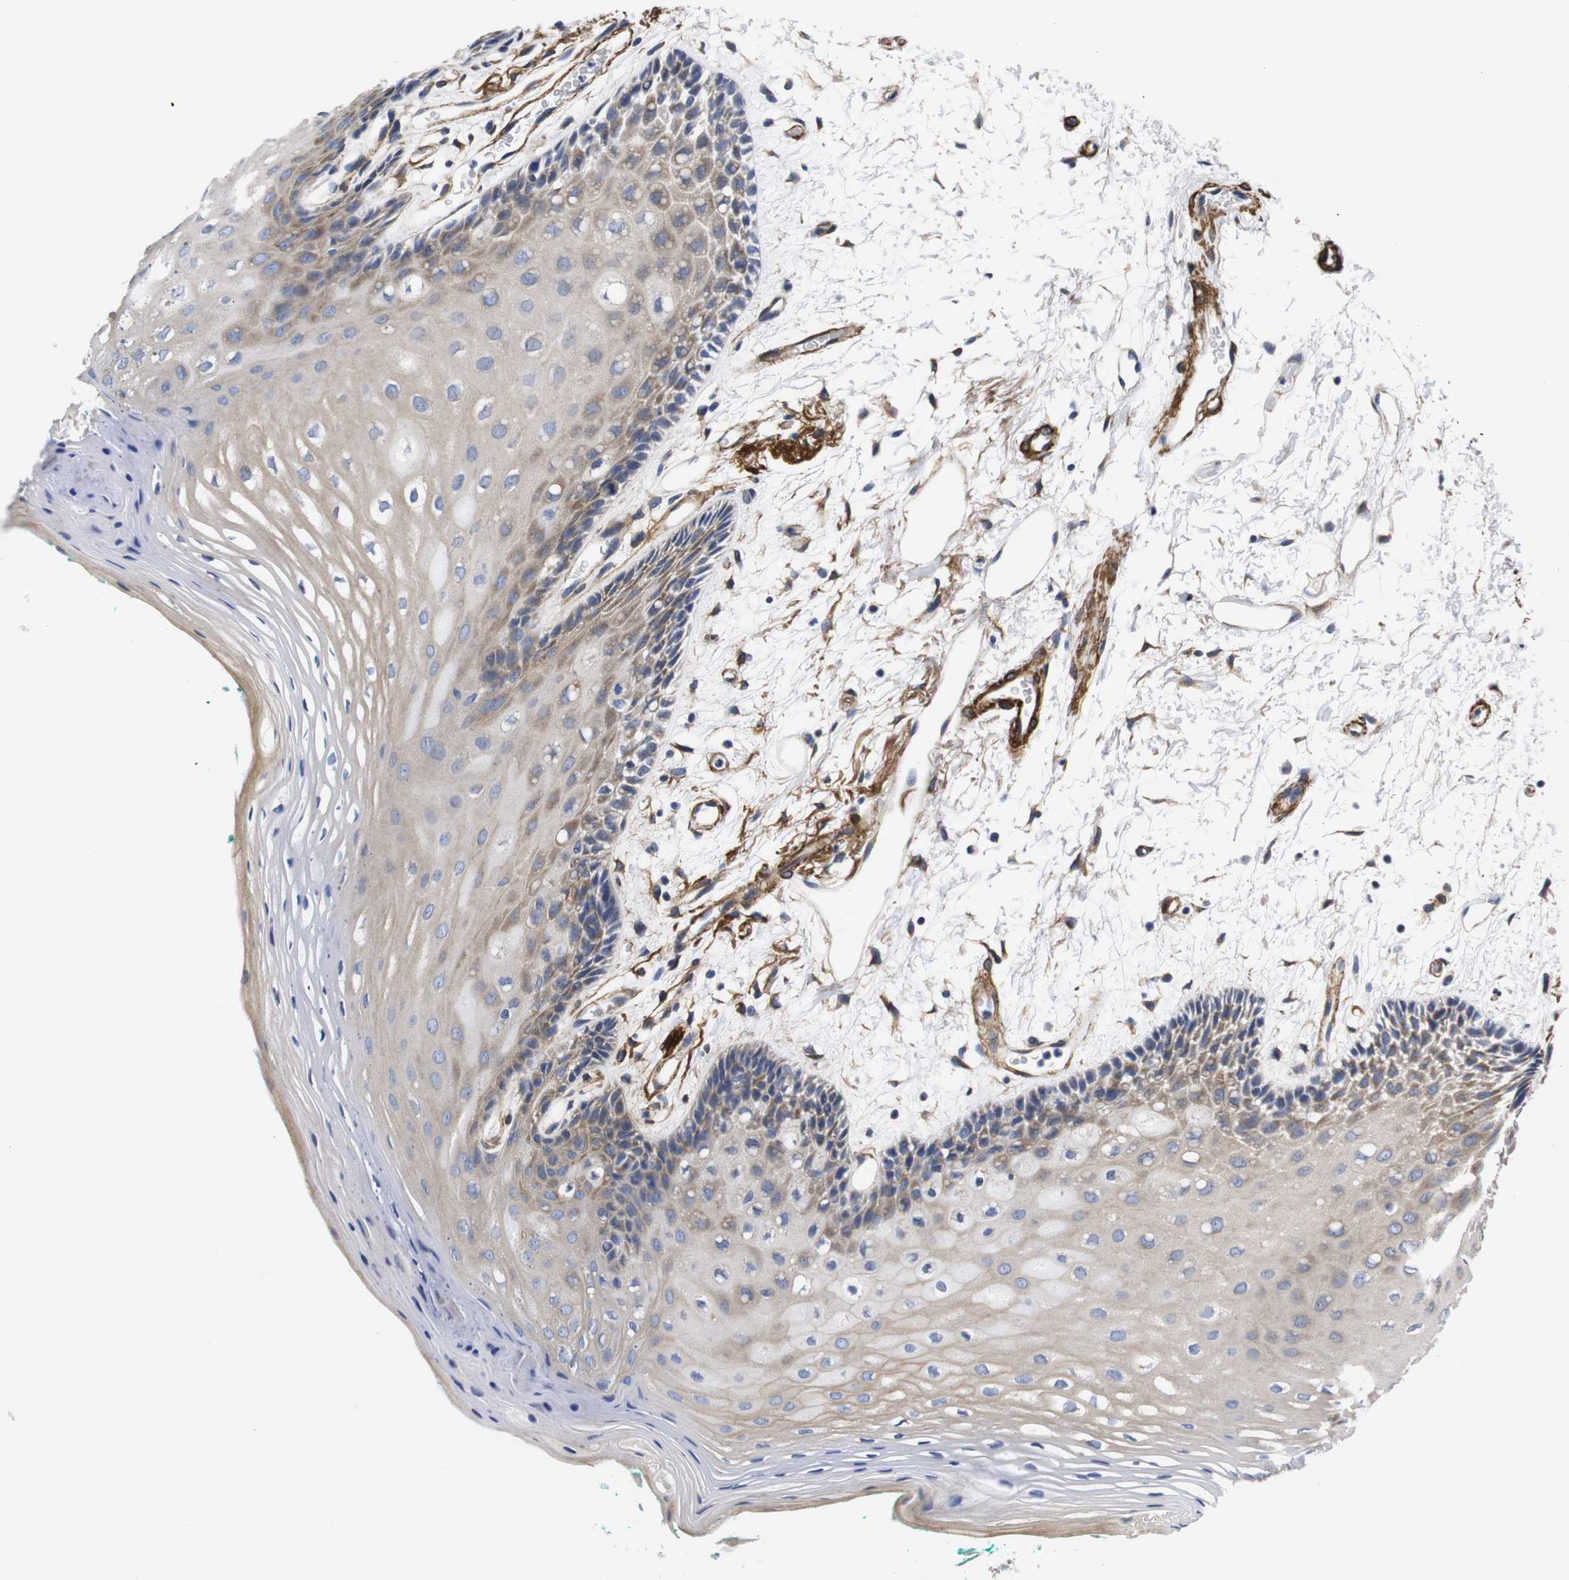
{"staining": {"intensity": "weak", "quantity": "25%-75%", "location": "cytoplasmic/membranous"}, "tissue": "oral mucosa", "cell_type": "Squamous epithelial cells", "image_type": "normal", "snomed": [{"axis": "morphology", "description": "Normal tissue, NOS"}, {"axis": "topography", "description": "Skeletal muscle"}, {"axis": "topography", "description": "Oral tissue"}, {"axis": "topography", "description": "Peripheral nerve tissue"}], "caption": "Immunohistochemical staining of unremarkable oral mucosa shows low levels of weak cytoplasmic/membranous positivity in approximately 25%-75% of squamous epithelial cells.", "gene": "WNT10A", "patient": {"sex": "female", "age": 84}}